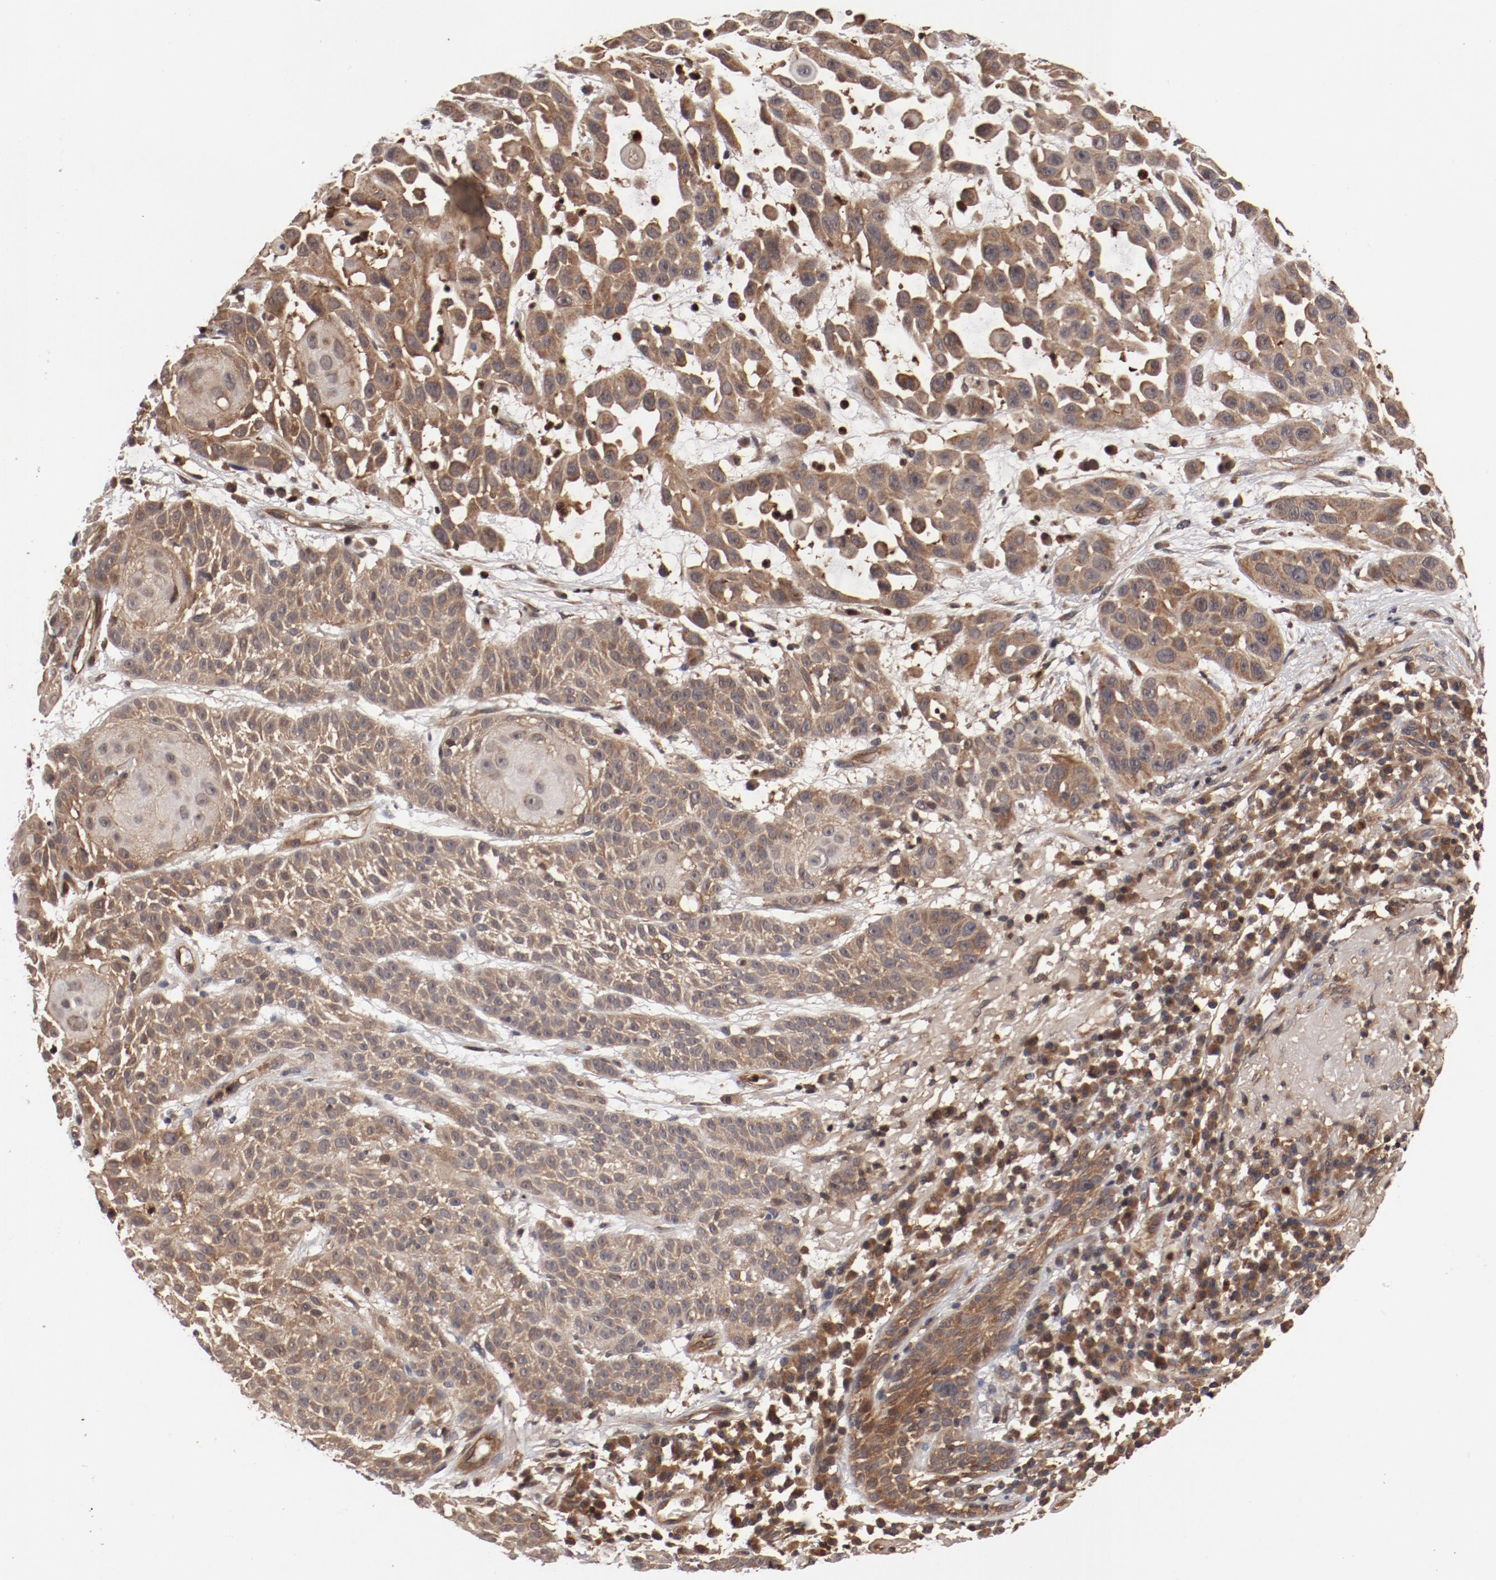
{"staining": {"intensity": "moderate", "quantity": ">75%", "location": "cytoplasmic/membranous"}, "tissue": "skin cancer", "cell_type": "Tumor cells", "image_type": "cancer", "snomed": [{"axis": "morphology", "description": "Squamous cell carcinoma, NOS"}, {"axis": "topography", "description": "Skin"}], "caption": "IHC image of neoplastic tissue: human skin squamous cell carcinoma stained using immunohistochemistry (IHC) shows medium levels of moderate protein expression localized specifically in the cytoplasmic/membranous of tumor cells, appearing as a cytoplasmic/membranous brown color.", "gene": "GUF1", "patient": {"sex": "male", "age": 81}}